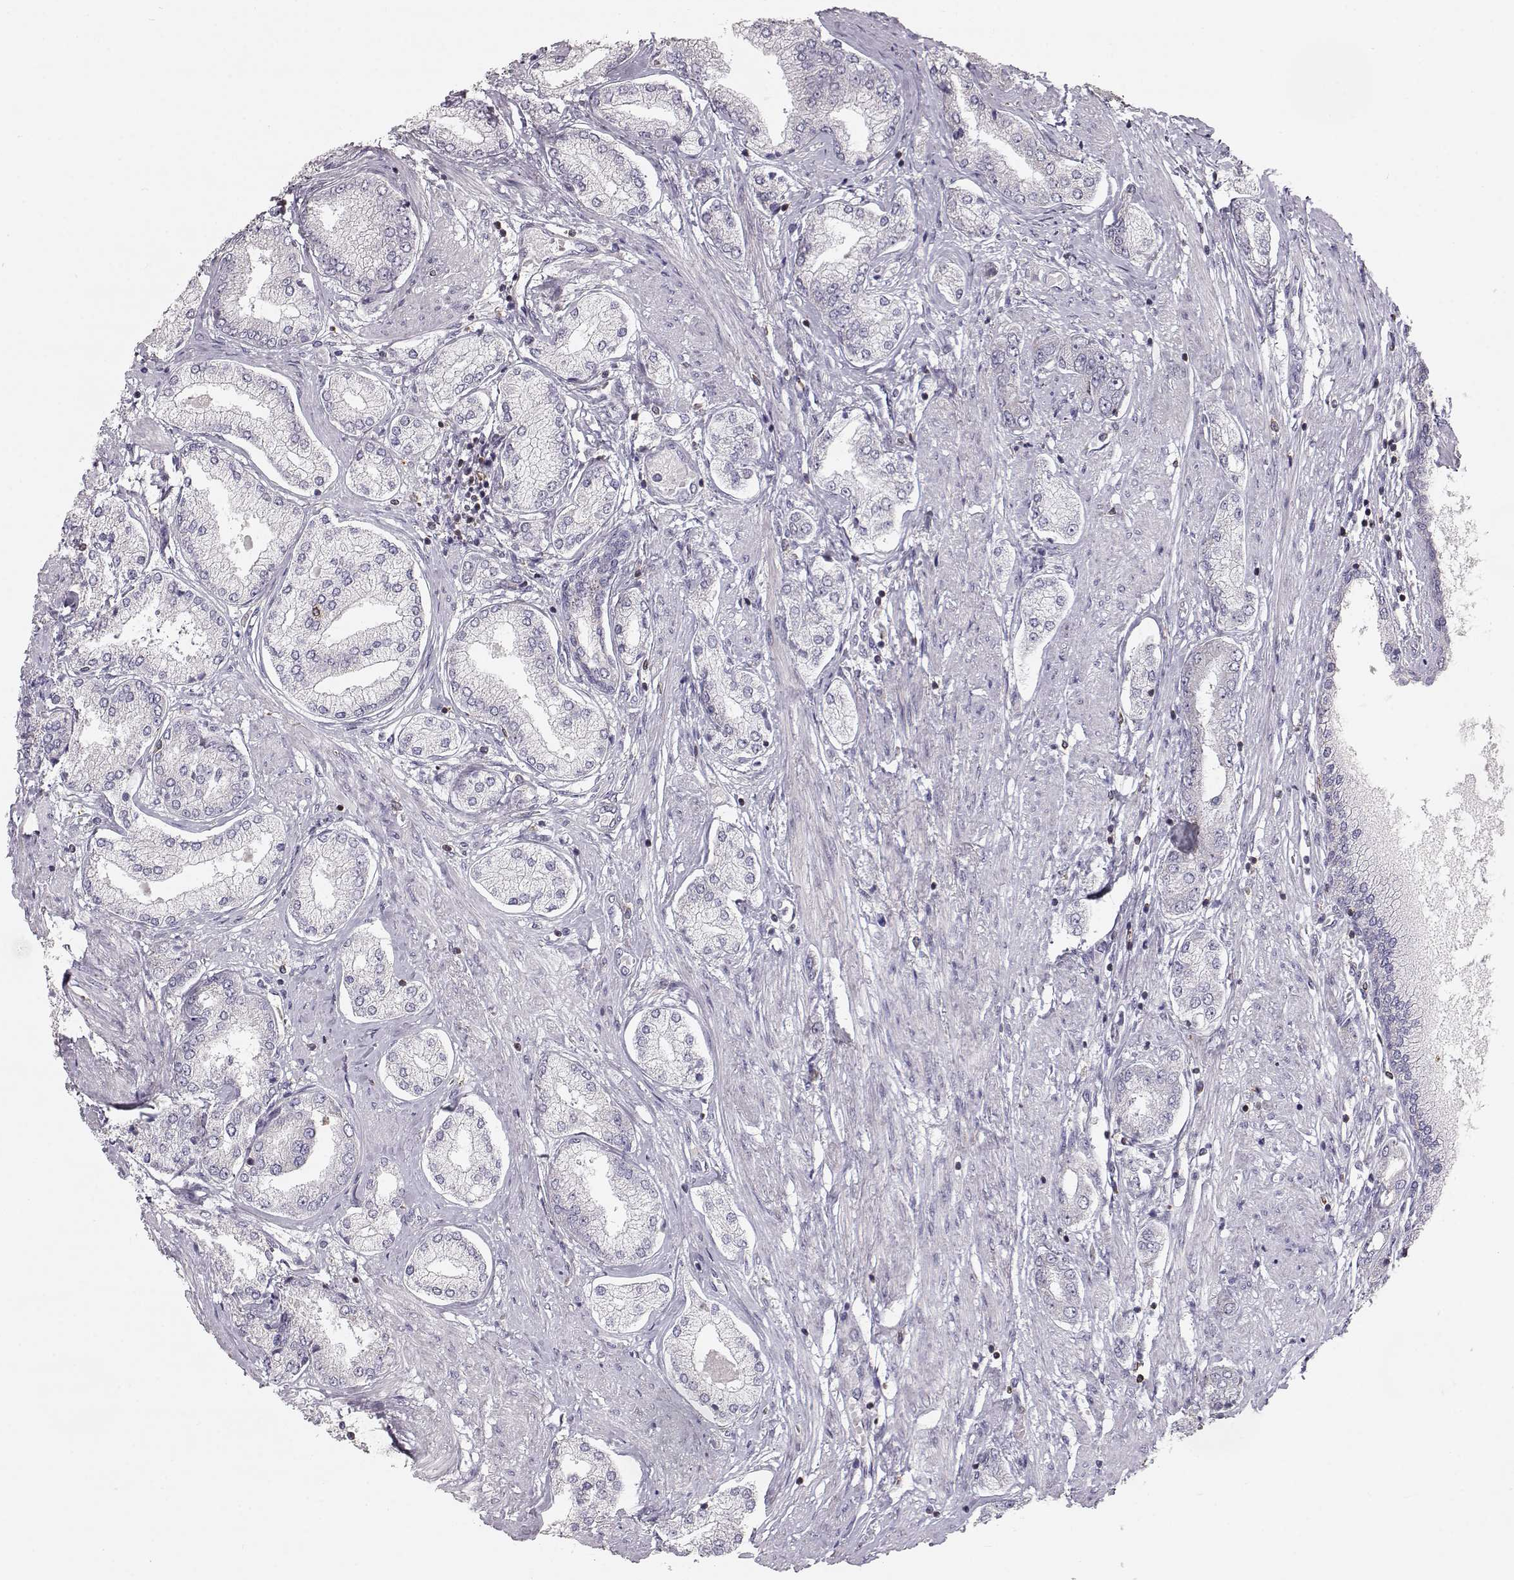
{"staining": {"intensity": "negative", "quantity": "none", "location": "none"}, "tissue": "prostate cancer", "cell_type": "Tumor cells", "image_type": "cancer", "snomed": [{"axis": "morphology", "description": "Adenocarcinoma, NOS"}, {"axis": "topography", "description": "Prostate"}], "caption": "DAB immunohistochemical staining of prostate cancer displays no significant expression in tumor cells.", "gene": "GRAP2", "patient": {"sex": "male", "age": 63}}